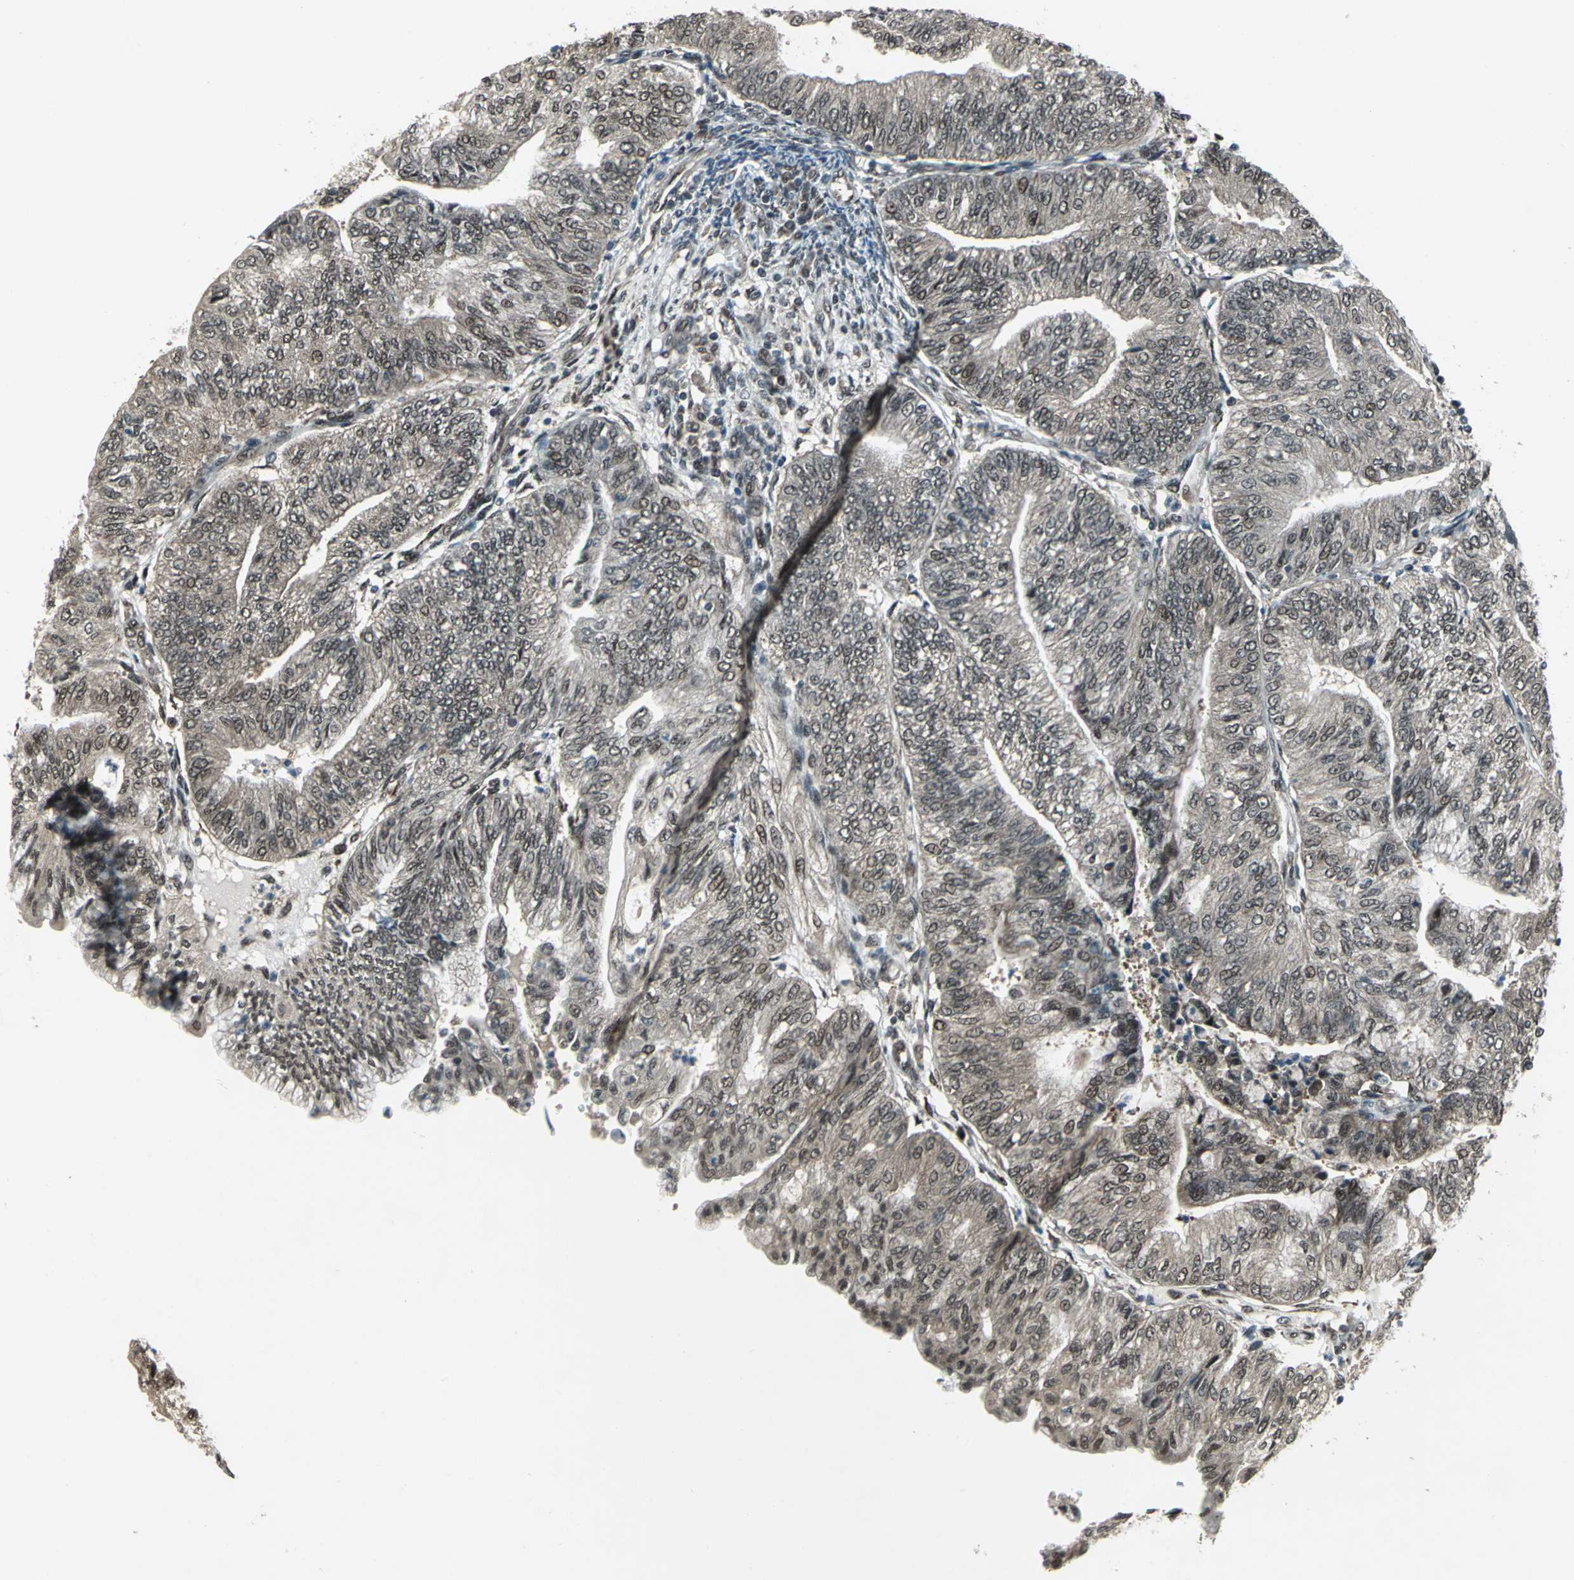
{"staining": {"intensity": "weak", "quantity": ">75%", "location": "cytoplasmic/membranous,nuclear"}, "tissue": "endometrial cancer", "cell_type": "Tumor cells", "image_type": "cancer", "snomed": [{"axis": "morphology", "description": "Adenocarcinoma, NOS"}, {"axis": "topography", "description": "Endometrium"}], "caption": "This histopathology image exhibits endometrial cancer (adenocarcinoma) stained with immunohistochemistry (IHC) to label a protein in brown. The cytoplasmic/membranous and nuclear of tumor cells show weak positivity for the protein. Nuclei are counter-stained blue.", "gene": "COPS5", "patient": {"sex": "female", "age": 59}}